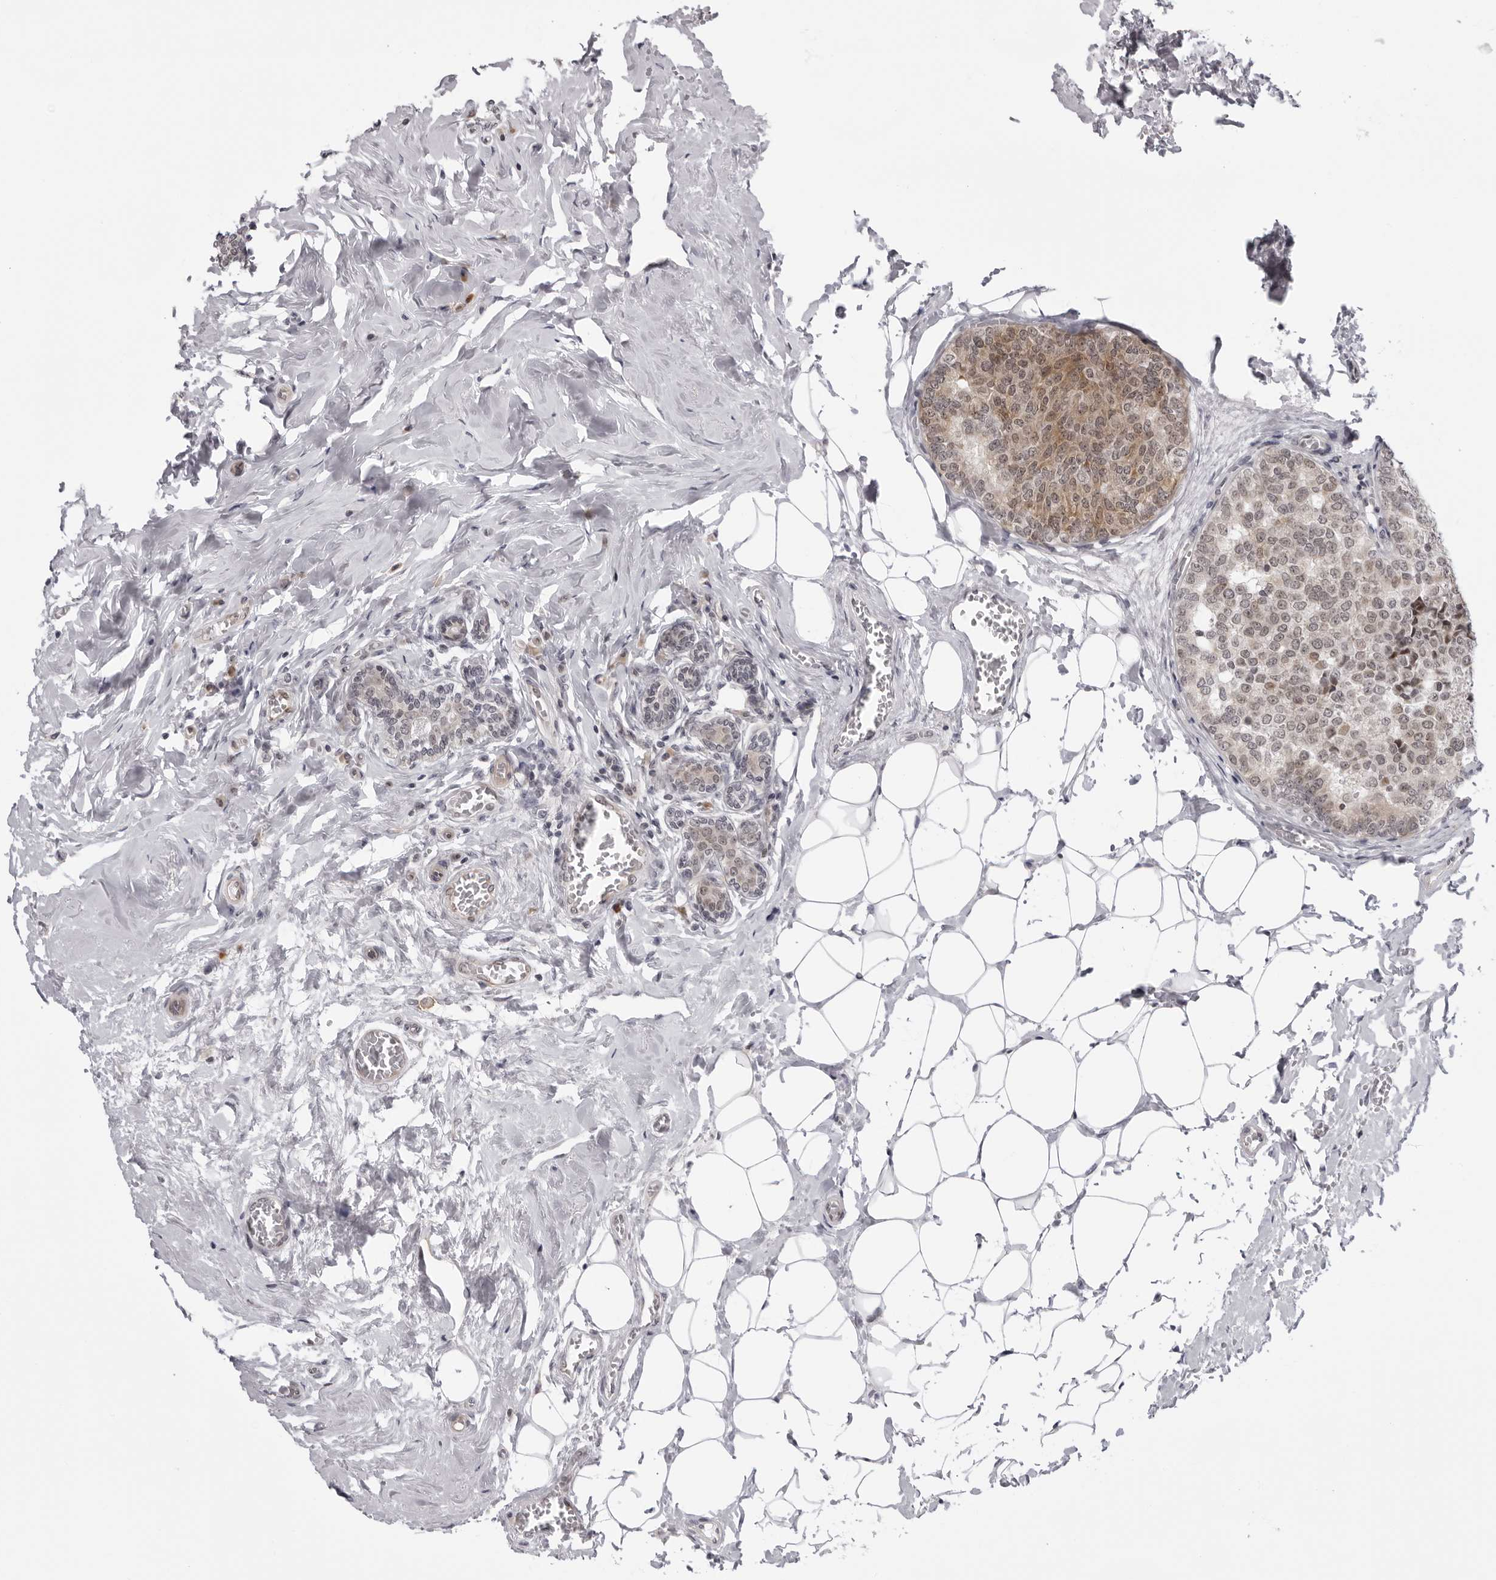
{"staining": {"intensity": "moderate", "quantity": "25%-75%", "location": "cytoplasmic/membranous,nuclear"}, "tissue": "breast cancer", "cell_type": "Tumor cells", "image_type": "cancer", "snomed": [{"axis": "morphology", "description": "Normal tissue, NOS"}, {"axis": "morphology", "description": "Duct carcinoma"}, {"axis": "topography", "description": "Breast"}], "caption": "Protein analysis of breast cancer tissue shows moderate cytoplasmic/membranous and nuclear expression in approximately 25%-75% of tumor cells.", "gene": "GCSAML", "patient": {"sex": "female", "age": 43}}